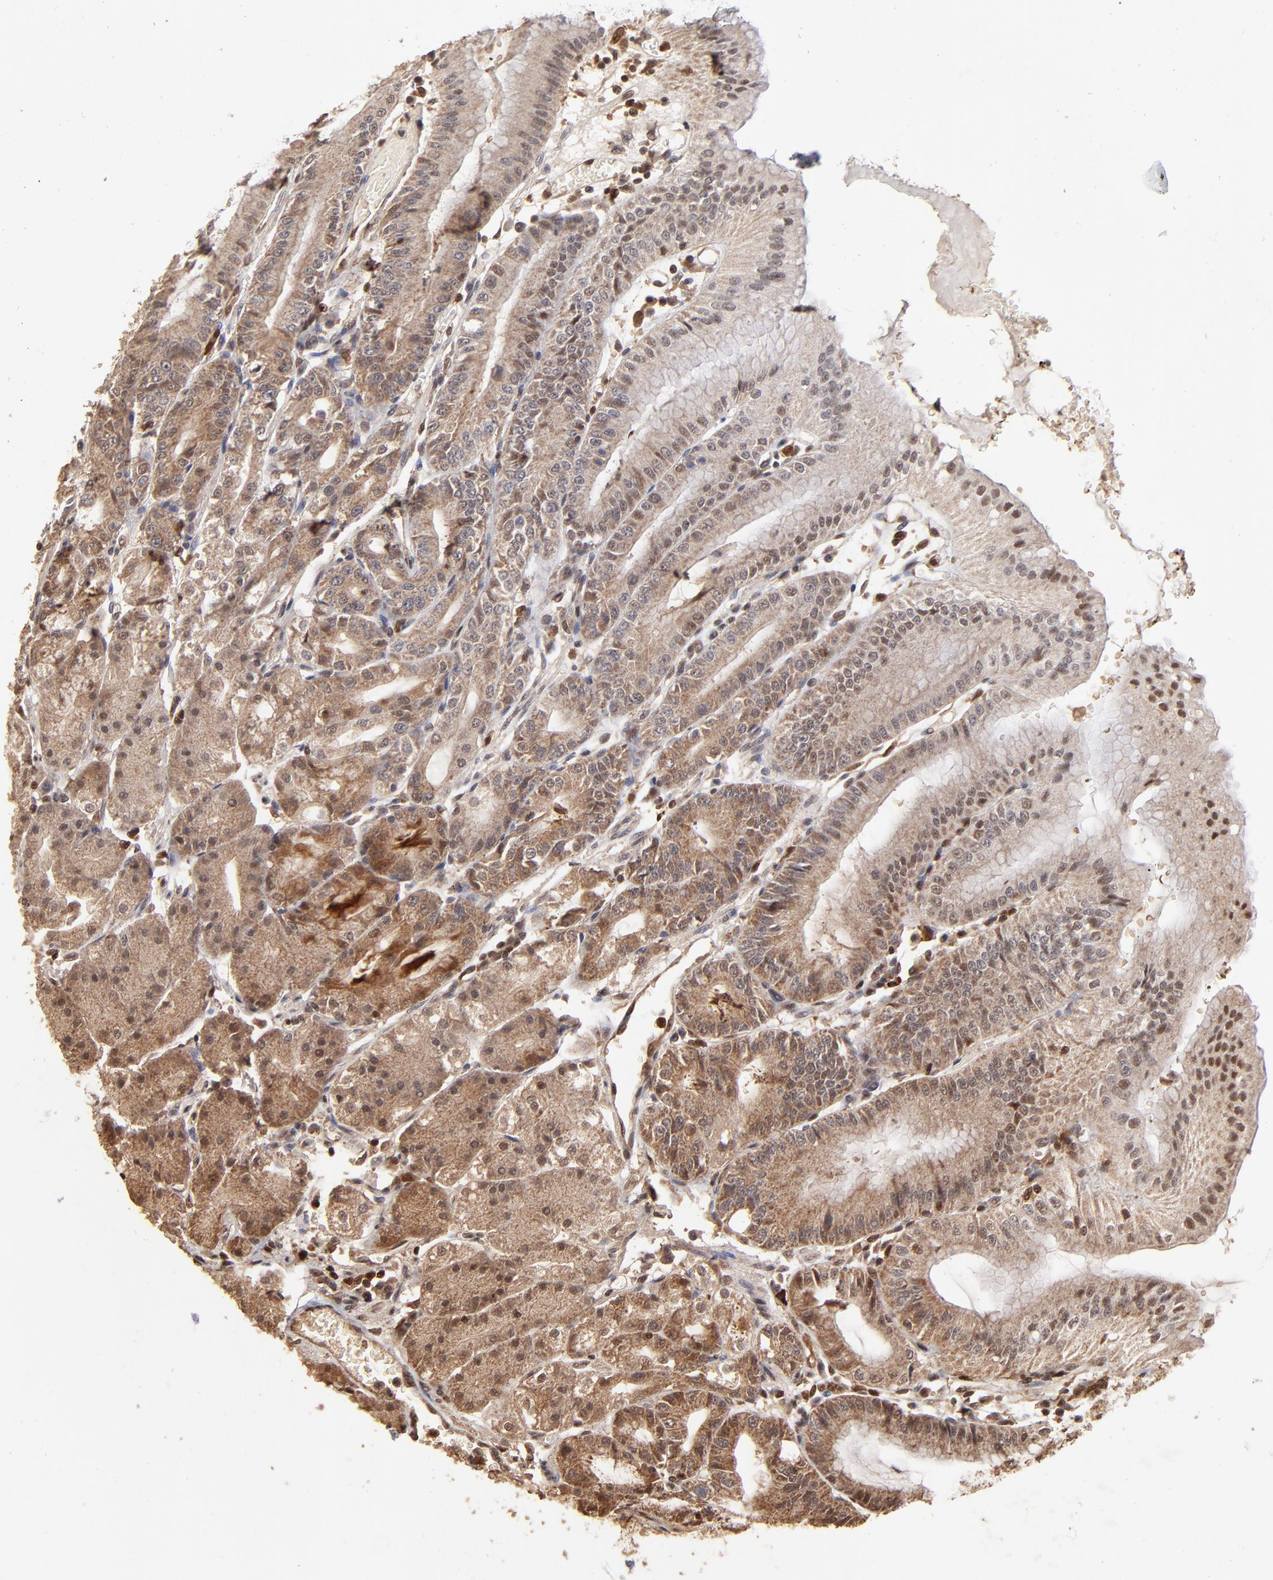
{"staining": {"intensity": "moderate", "quantity": "25%-75%", "location": "cytoplasmic/membranous,nuclear"}, "tissue": "stomach", "cell_type": "Glandular cells", "image_type": "normal", "snomed": [{"axis": "morphology", "description": "Normal tissue, NOS"}, {"axis": "topography", "description": "Stomach, lower"}], "caption": "DAB immunohistochemical staining of normal stomach displays moderate cytoplasmic/membranous,nuclear protein staining in about 25%-75% of glandular cells. (DAB IHC with brightfield microscopy, high magnification).", "gene": "CASP1", "patient": {"sex": "male", "age": 71}}